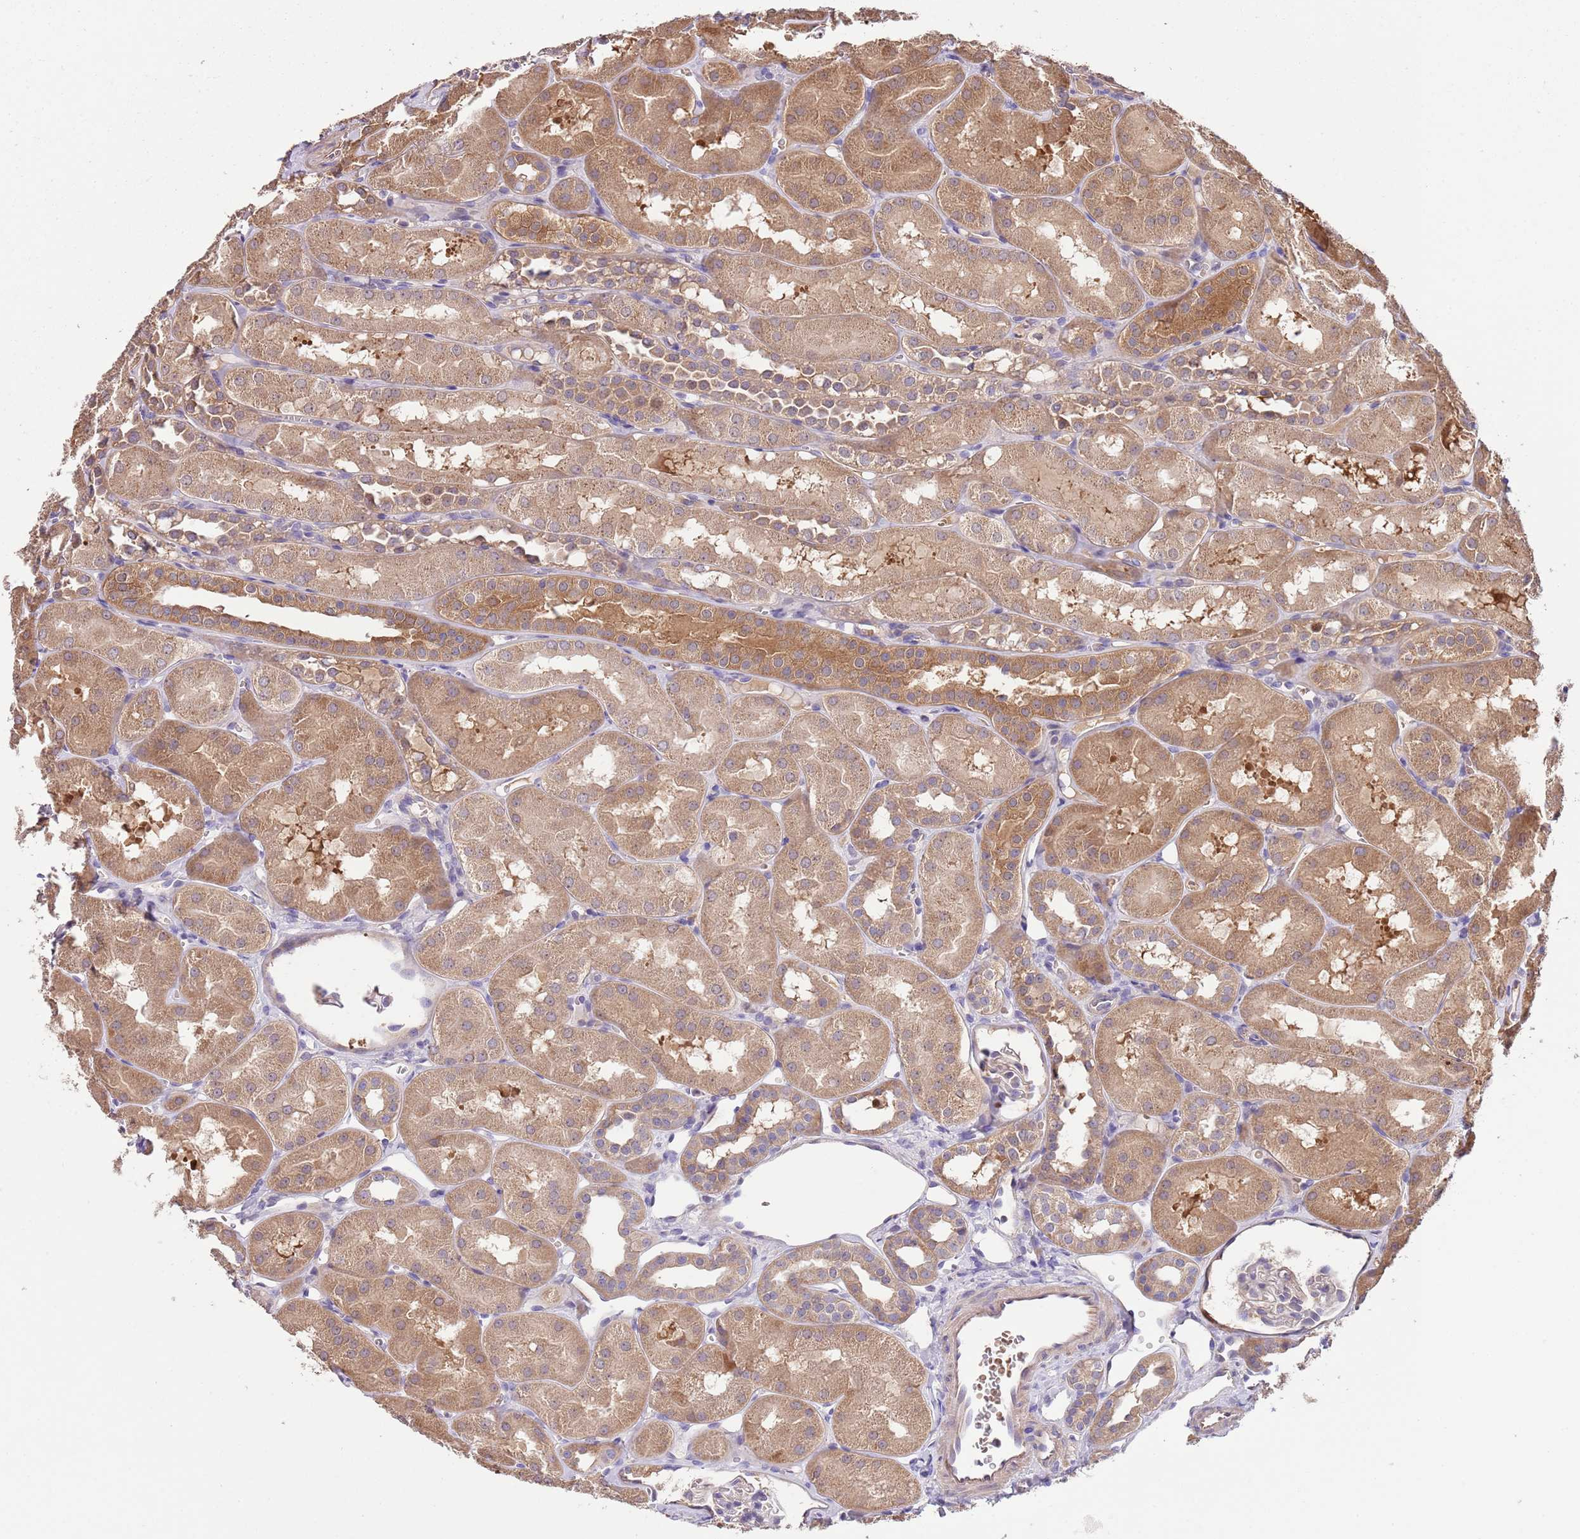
{"staining": {"intensity": "negative", "quantity": "none", "location": "none"}, "tissue": "kidney", "cell_type": "Cells in glomeruli", "image_type": "normal", "snomed": [{"axis": "morphology", "description": "Normal tissue, NOS"}, {"axis": "topography", "description": "Kidney"}, {"axis": "topography", "description": "Urinary bladder"}], "caption": "The IHC histopathology image has no significant staining in cells in glomeruli of kidney. (Stains: DAB immunohistochemistry (IHC) with hematoxylin counter stain, Microscopy: brightfield microscopy at high magnification).", "gene": "FAM89B", "patient": {"sex": "male", "age": 16}}